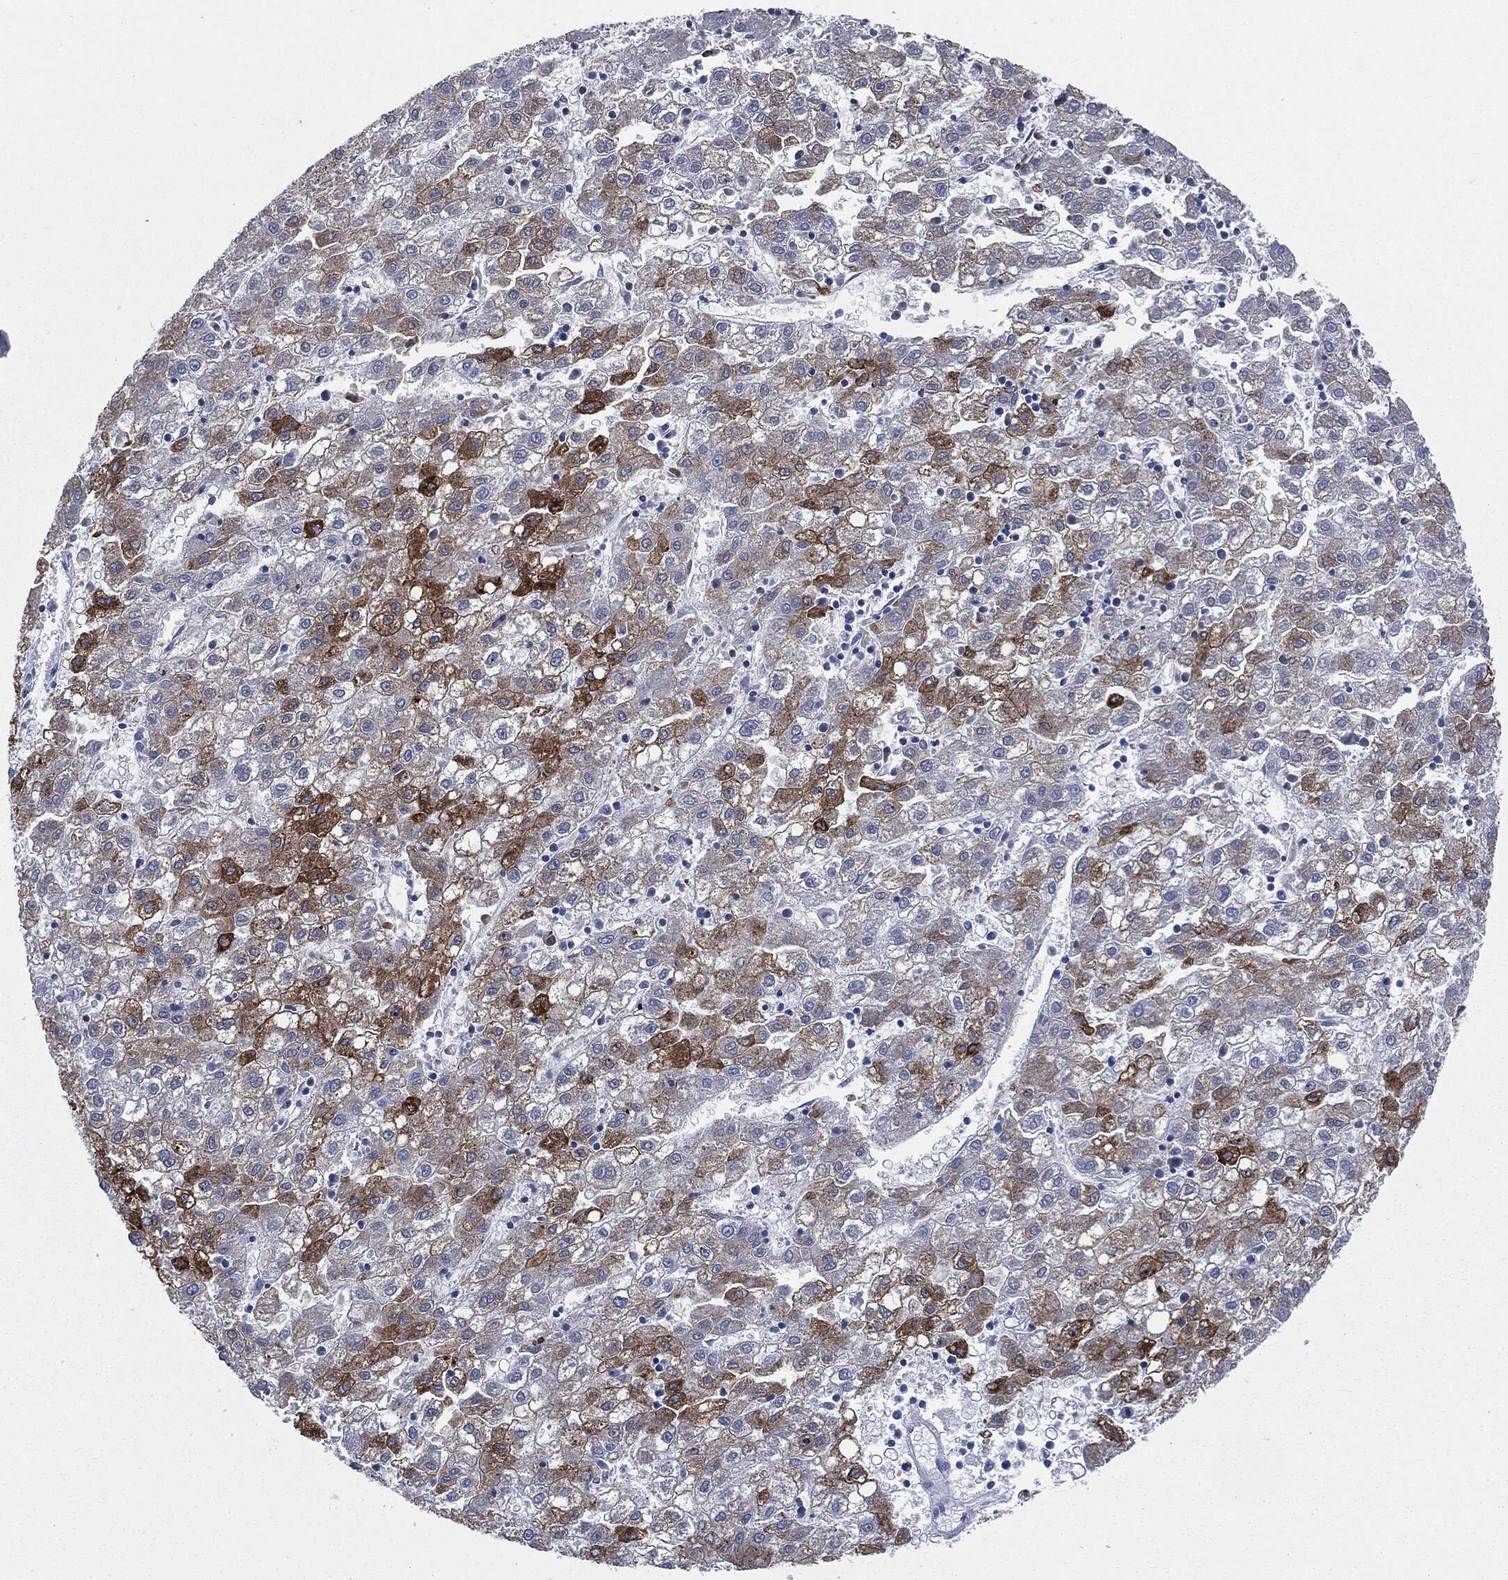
{"staining": {"intensity": "strong", "quantity": "25%-75%", "location": "cytoplasmic/membranous"}, "tissue": "liver cancer", "cell_type": "Tumor cells", "image_type": "cancer", "snomed": [{"axis": "morphology", "description": "Carcinoma, Hepatocellular, NOS"}, {"axis": "topography", "description": "Liver"}], "caption": "Immunohistochemical staining of human liver cancer (hepatocellular carcinoma) demonstrates high levels of strong cytoplasmic/membranous protein expression in about 25%-75% of tumor cells.", "gene": "PTGS2", "patient": {"sex": "male", "age": 72}}